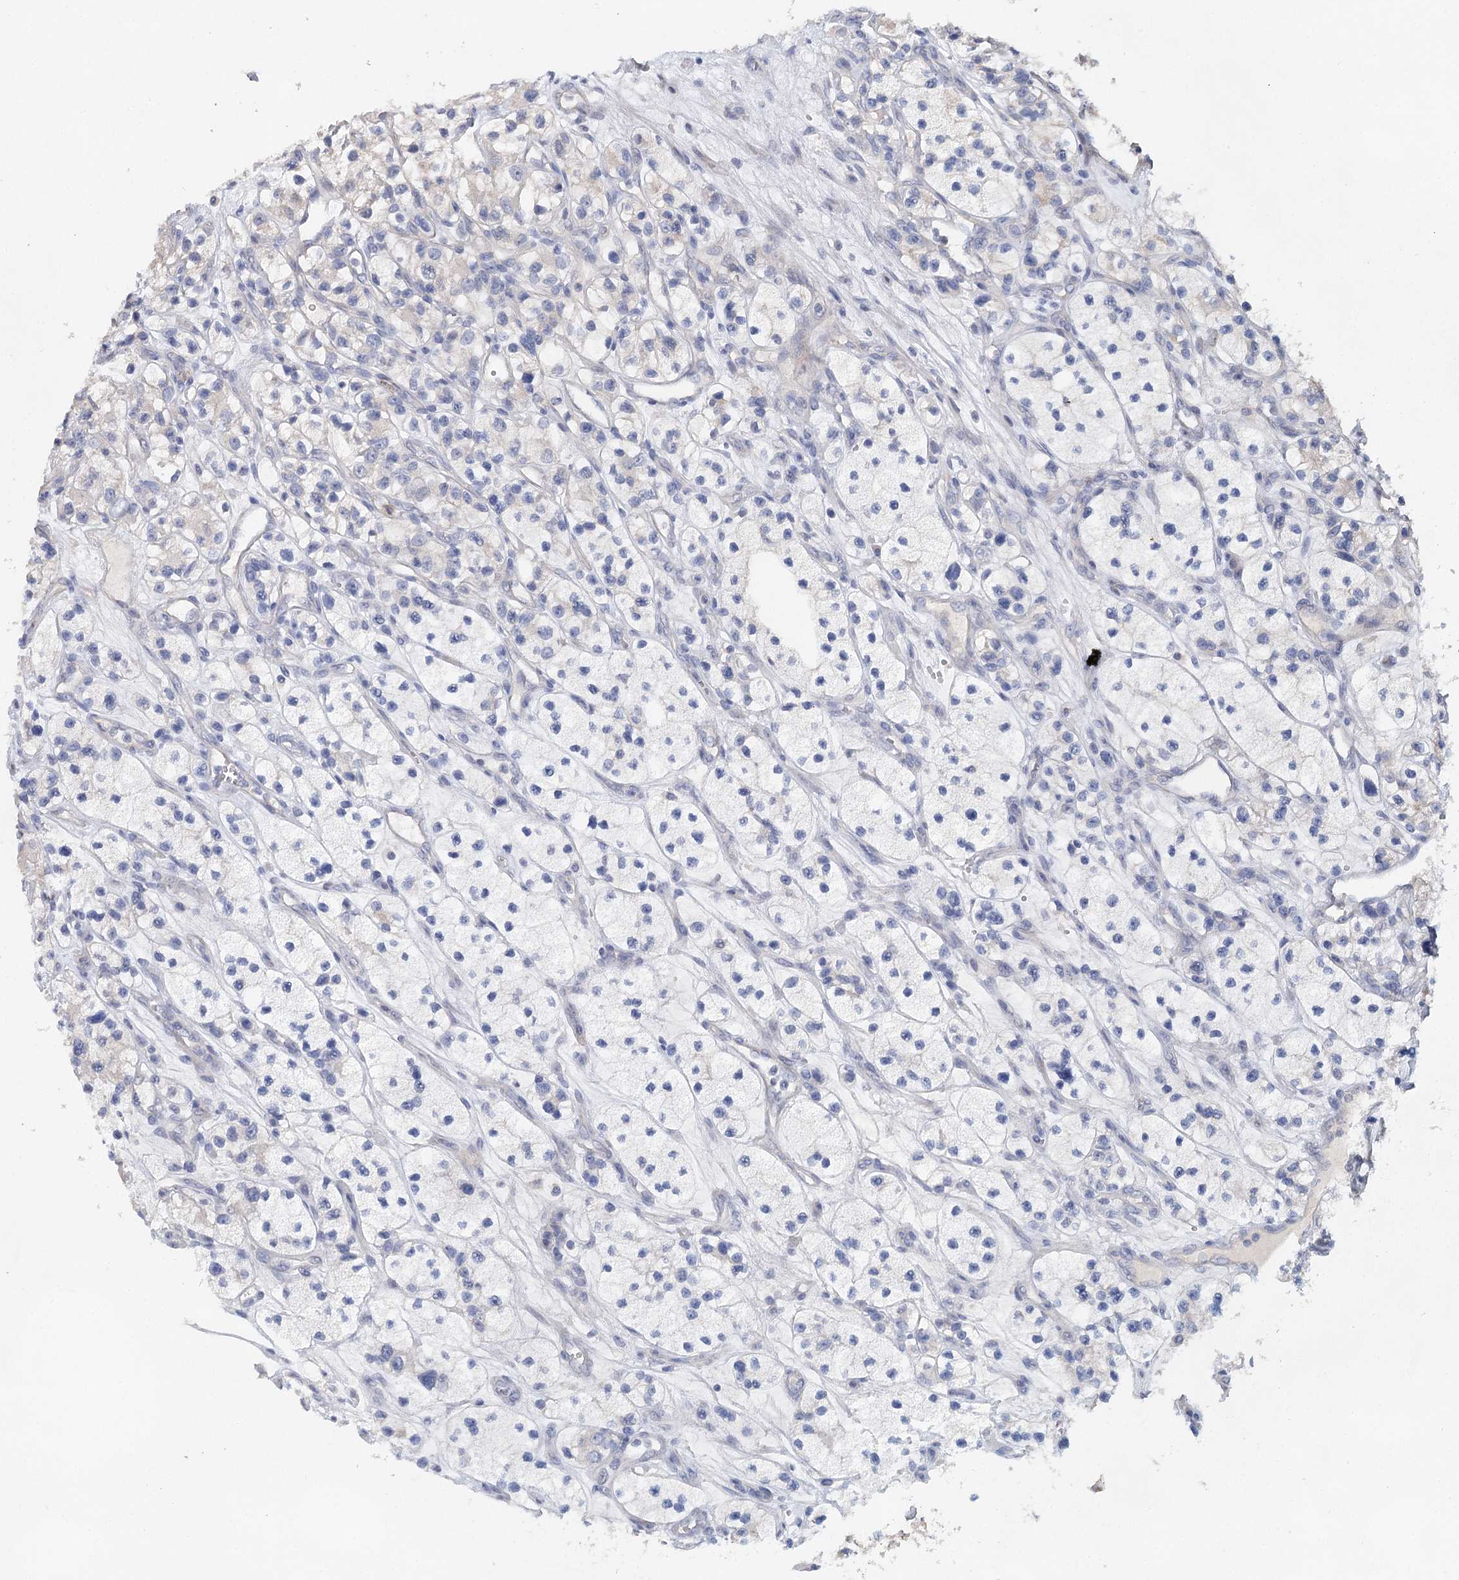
{"staining": {"intensity": "negative", "quantity": "none", "location": "none"}, "tissue": "renal cancer", "cell_type": "Tumor cells", "image_type": "cancer", "snomed": [{"axis": "morphology", "description": "Adenocarcinoma, NOS"}, {"axis": "topography", "description": "Kidney"}], "caption": "Histopathology image shows no protein expression in tumor cells of renal cancer (adenocarcinoma) tissue.", "gene": "MYL6B", "patient": {"sex": "female", "age": 57}}